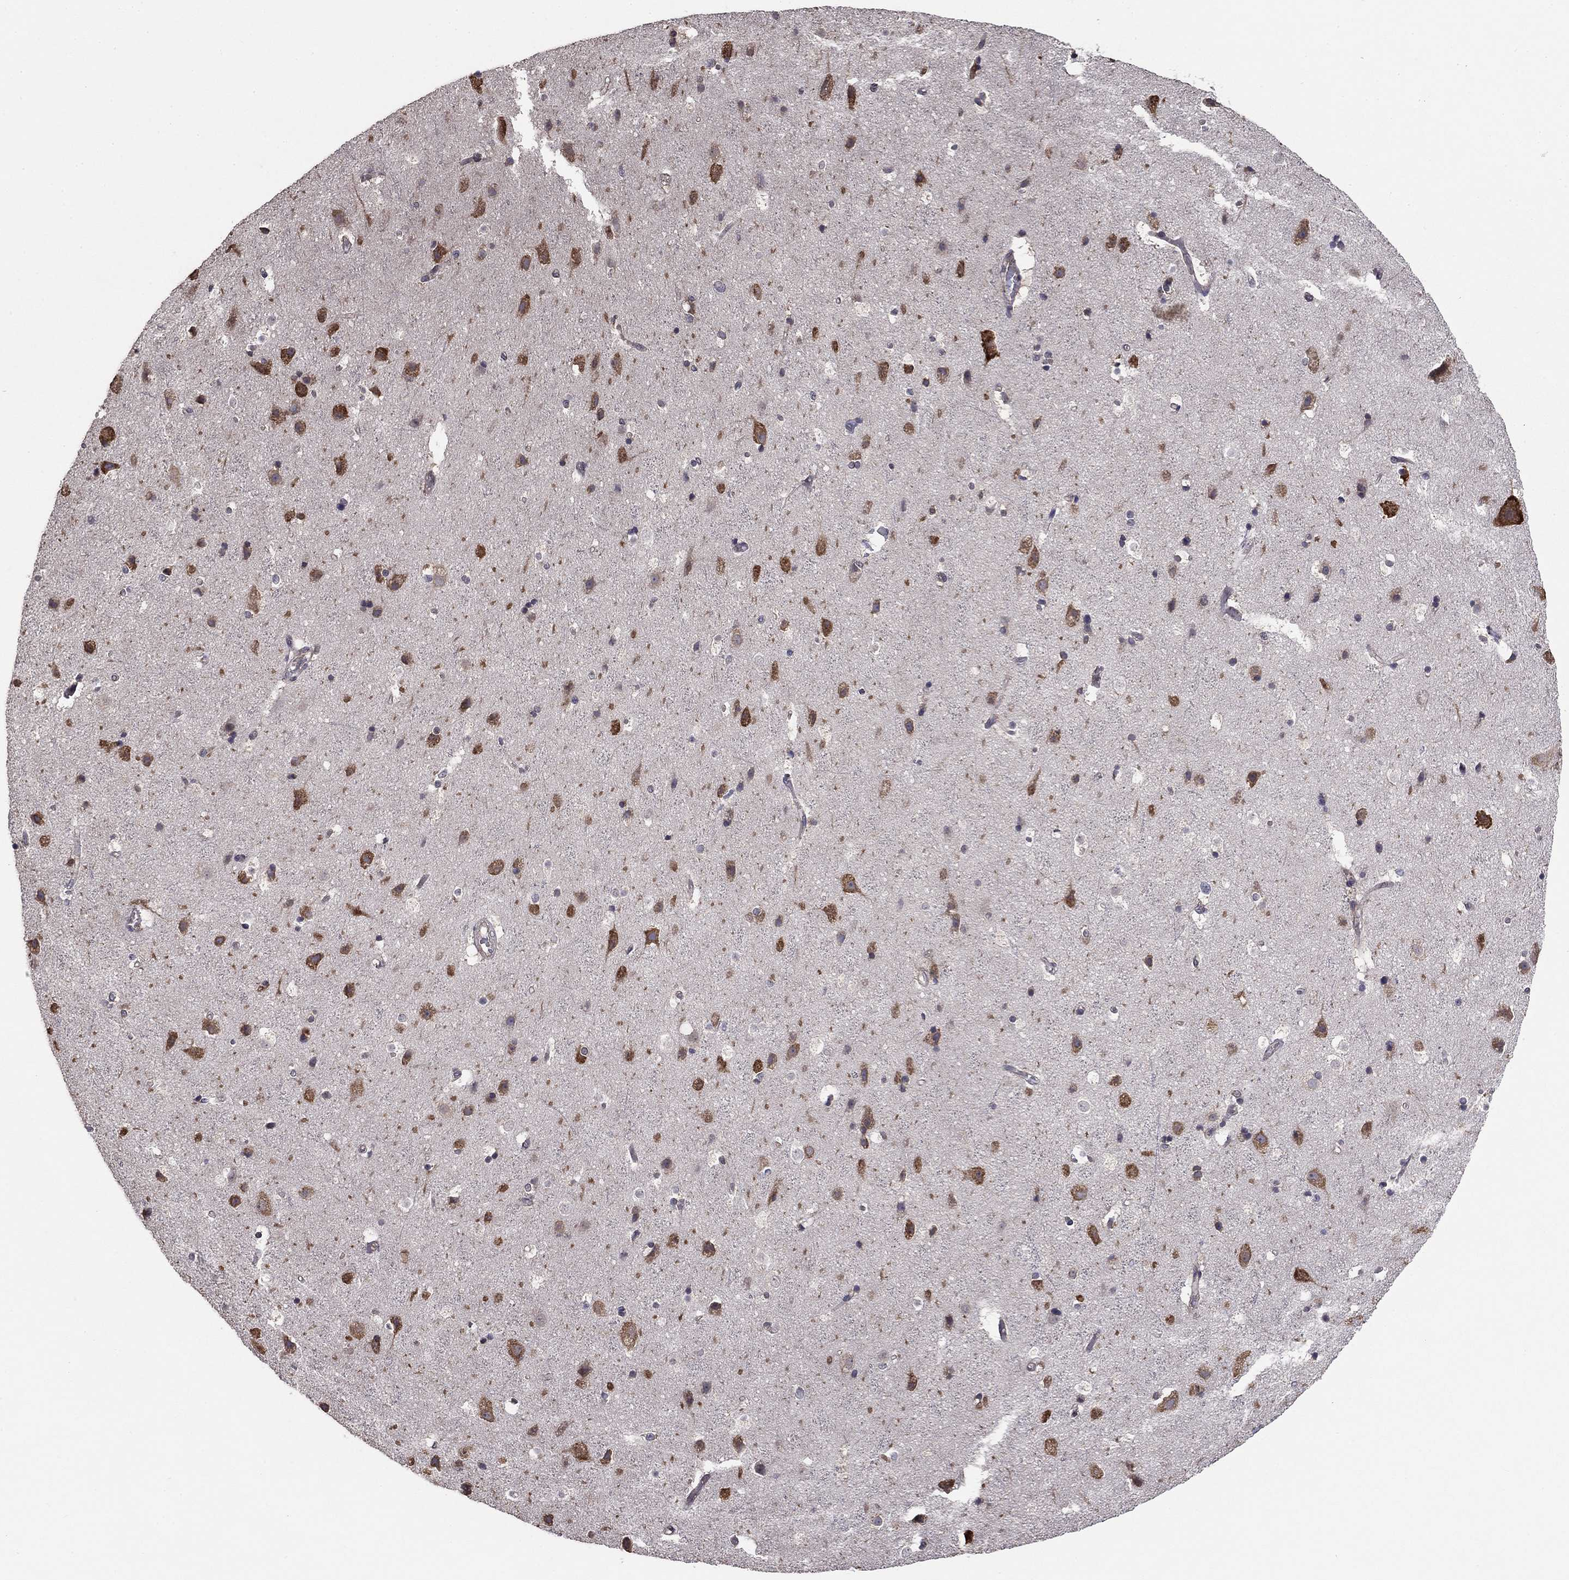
{"staining": {"intensity": "negative", "quantity": "none", "location": "none"}, "tissue": "cerebral cortex", "cell_type": "Endothelial cells", "image_type": "normal", "snomed": [{"axis": "morphology", "description": "Normal tissue, NOS"}, {"axis": "topography", "description": "Cerebral cortex"}], "caption": "This is an IHC photomicrograph of normal cerebral cortex. There is no positivity in endothelial cells.", "gene": "NKIRAS1", "patient": {"sex": "female", "age": 52}}